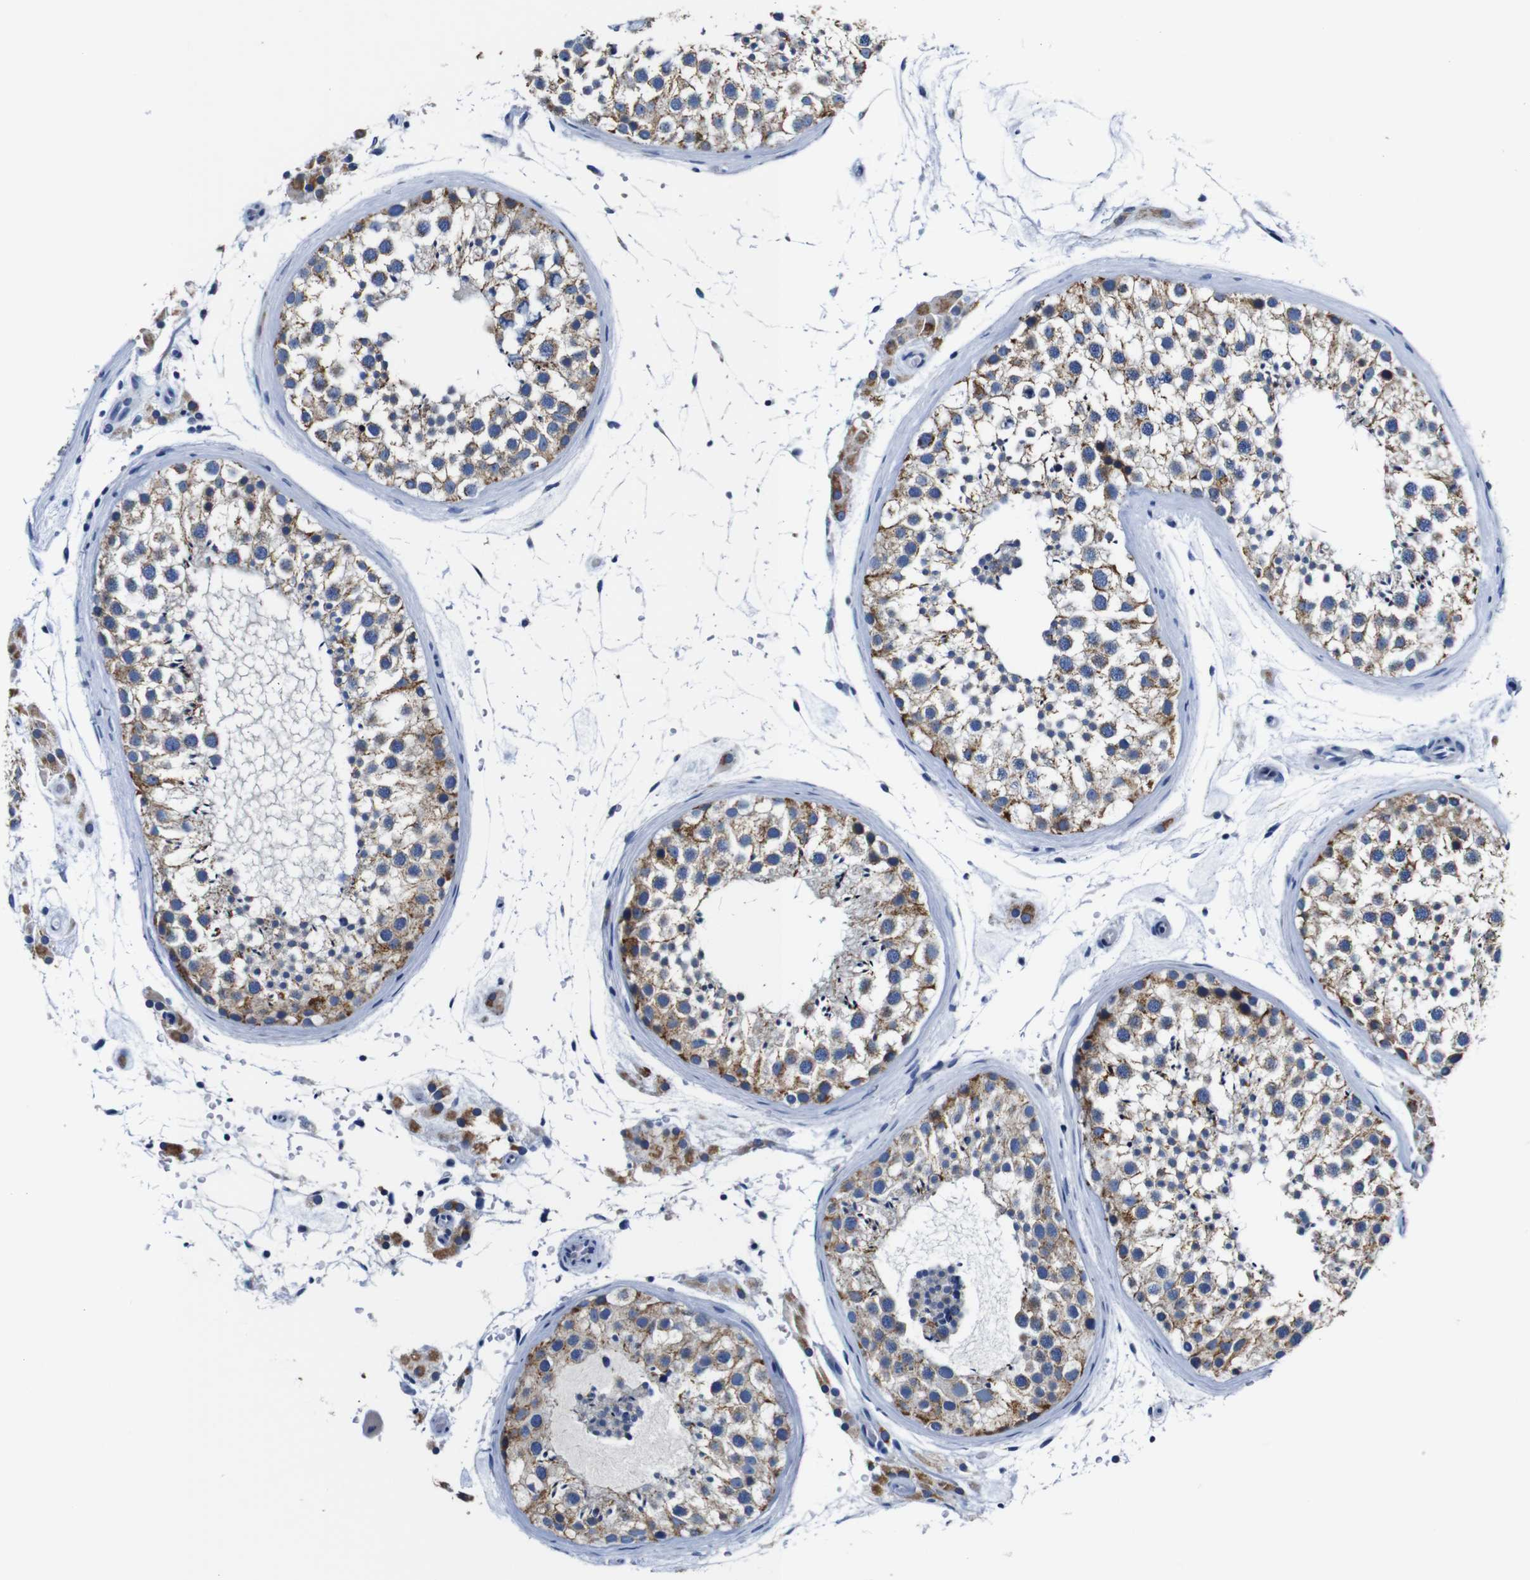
{"staining": {"intensity": "moderate", "quantity": ">75%", "location": "cytoplasmic/membranous"}, "tissue": "testis", "cell_type": "Cells in seminiferous ducts", "image_type": "normal", "snomed": [{"axis": "morphology", "description": "Normal tissue, NOS"}, {"axis": "topography", "description": "Testis"}], "caption": "Immunohistochemical staining of unremarkable human testis demonstrates medium levels of moderate cytoplasmic/membranous expression in approximately >75% of cells in seminiferous ducts.", "gene": "SNX19", "patient": {"sex": "male", "age": 46}}